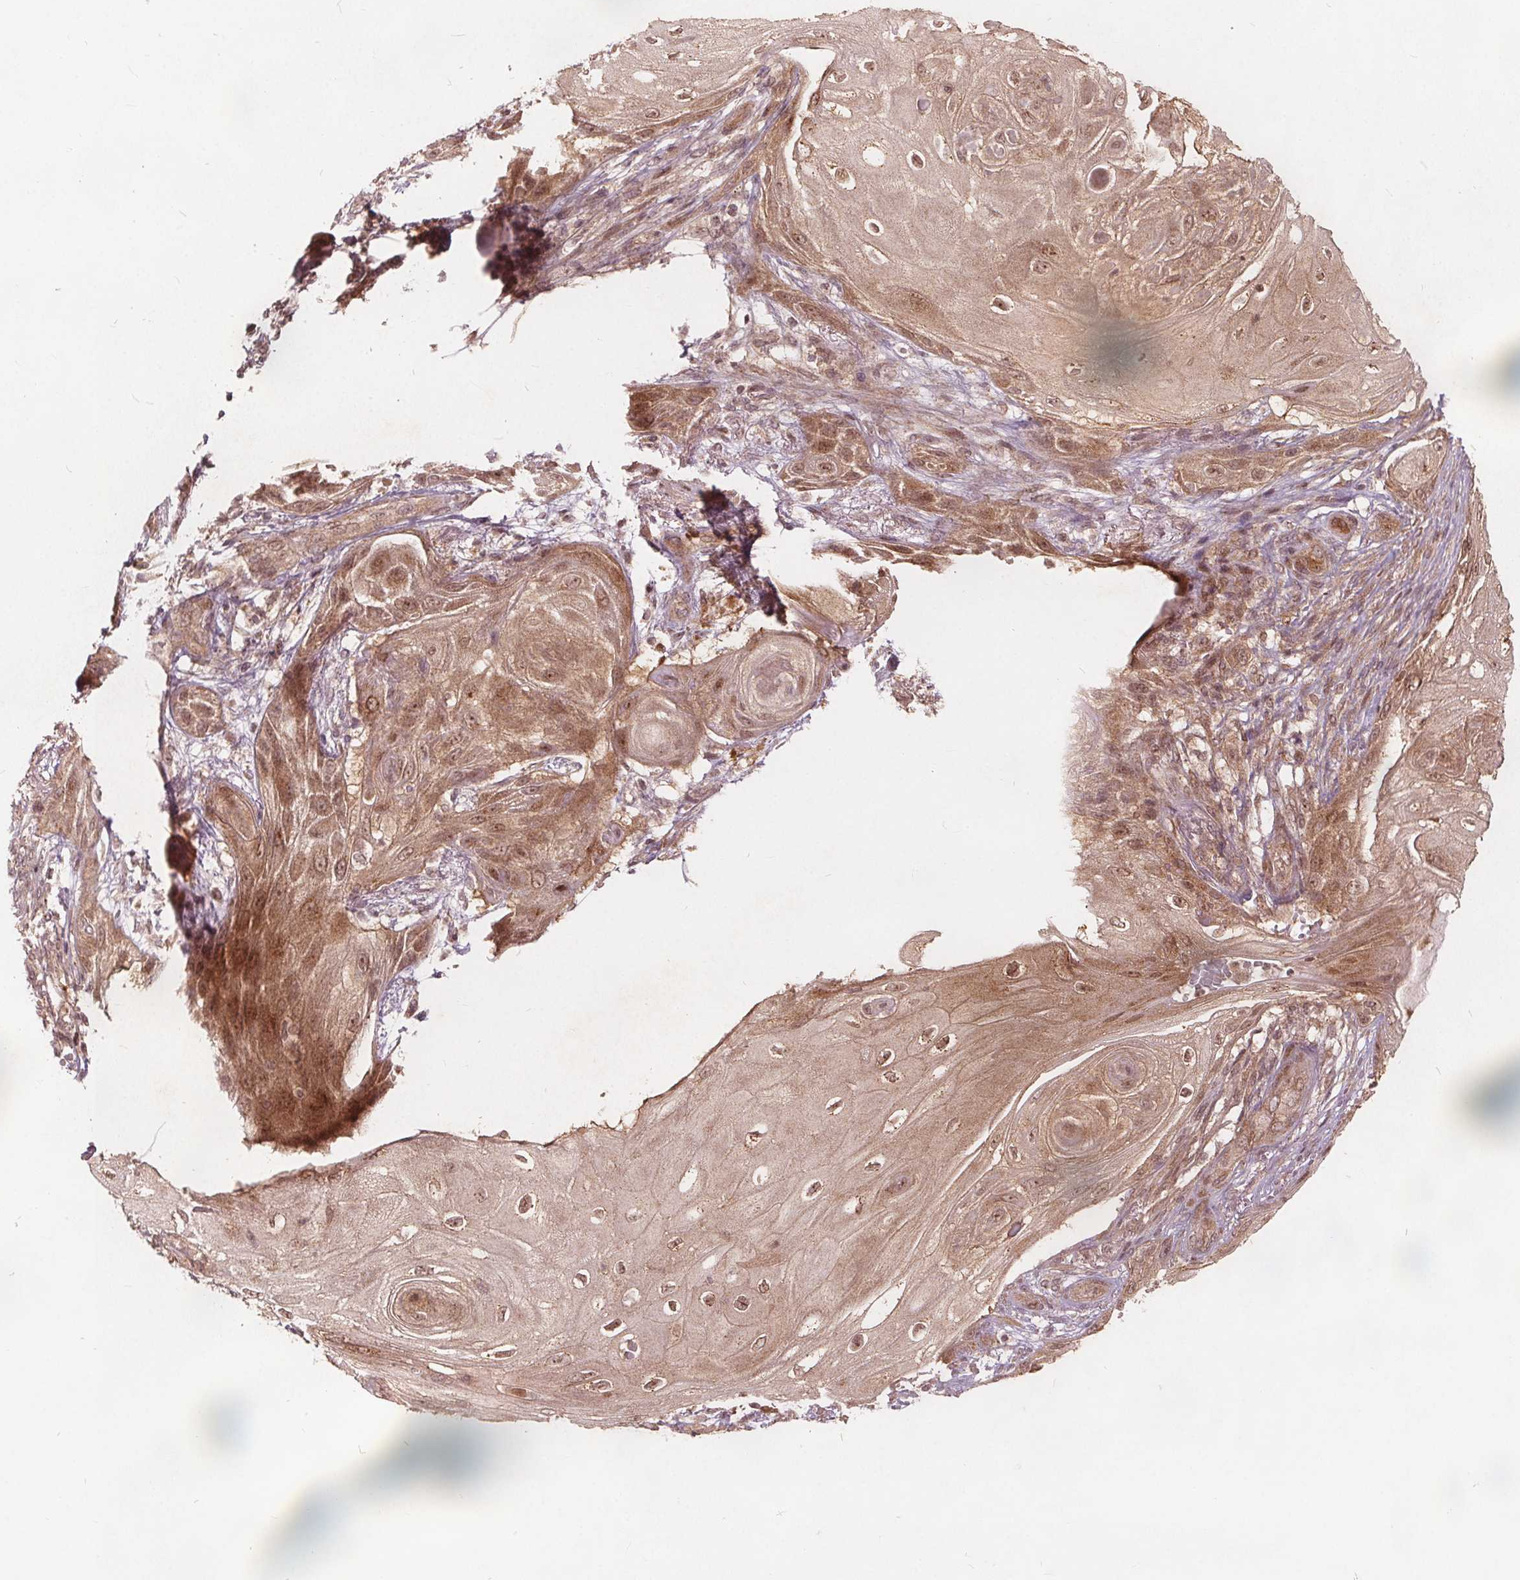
{"staining": {"intensity": "moderate", "quantity": ">75%", "location": "nuclear"}, "tissue": "skin cancer", "cell_type": "Tumor cells", "image_type": "cancer", "snomed": [{"axis": "morphology", "description": "Squamous cell carcinoma, NOS"}, {"axis": "topography", "description": "Skin"}], "caption": "An immunohistochemistry (IHC) photomicrograph of tumor tissue is shown. Protein staining in brown labels moderate nuclear positivity in skin cancer (squamous cell carcinoma) within tumor cells.", "gene": "PPP1CB", "patient": {"sex": "male", "age": 62}}